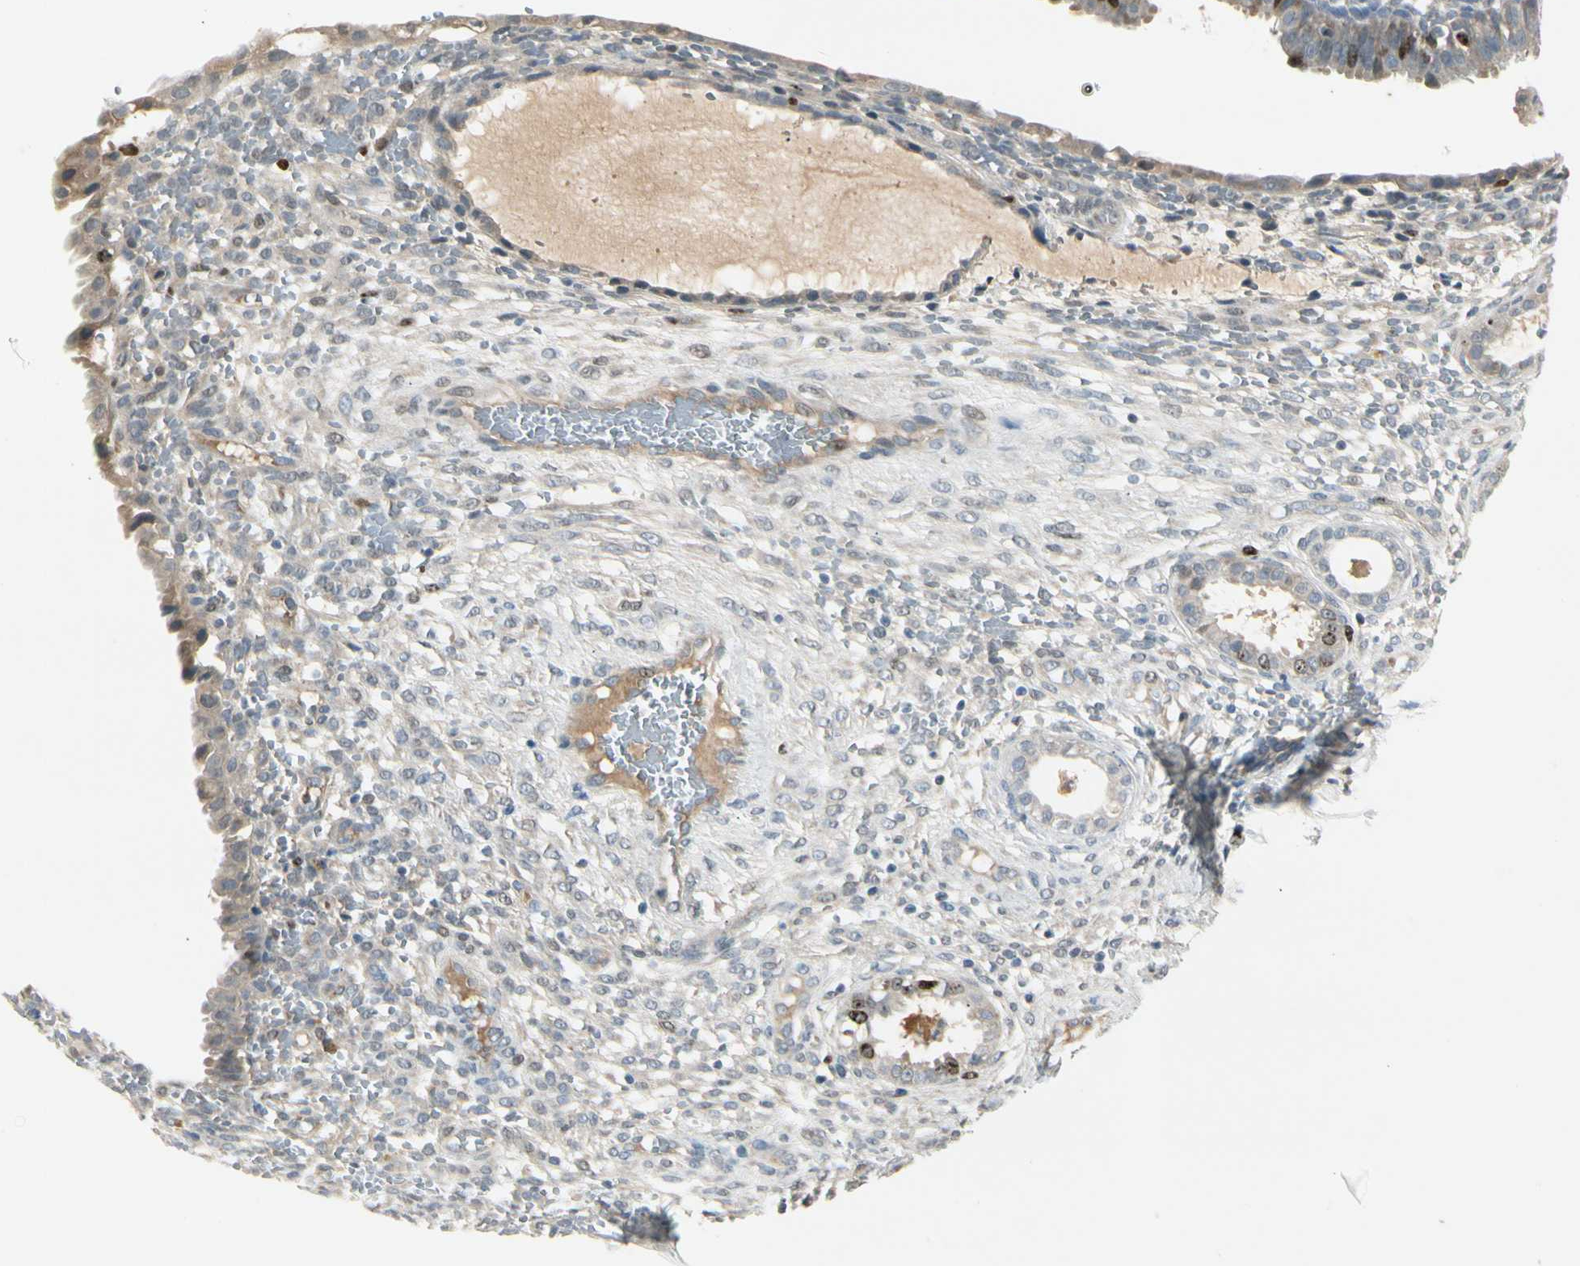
{"staining": {"intensity": "negative", "quantity": "none", "location": "none"}, "tissue": "endometrium", "cell_type": "Cells in endometrial stroma", "image_type": "normal", "snomed": [{"axis": "morphology", "description": "Normal tissue, NOS"}, {"axis": "topography", "description": "Endometrium"}], "caption": "Protein analysis of unremarkable endometrium reveals no significant staining in cells in endometrial stroma. The staining is performed using DAB brown chromogen with nuclei counter-stained in using hematoxylin.", "gene": "PITX1", "patient": {"sex": "female", "age": 61}}